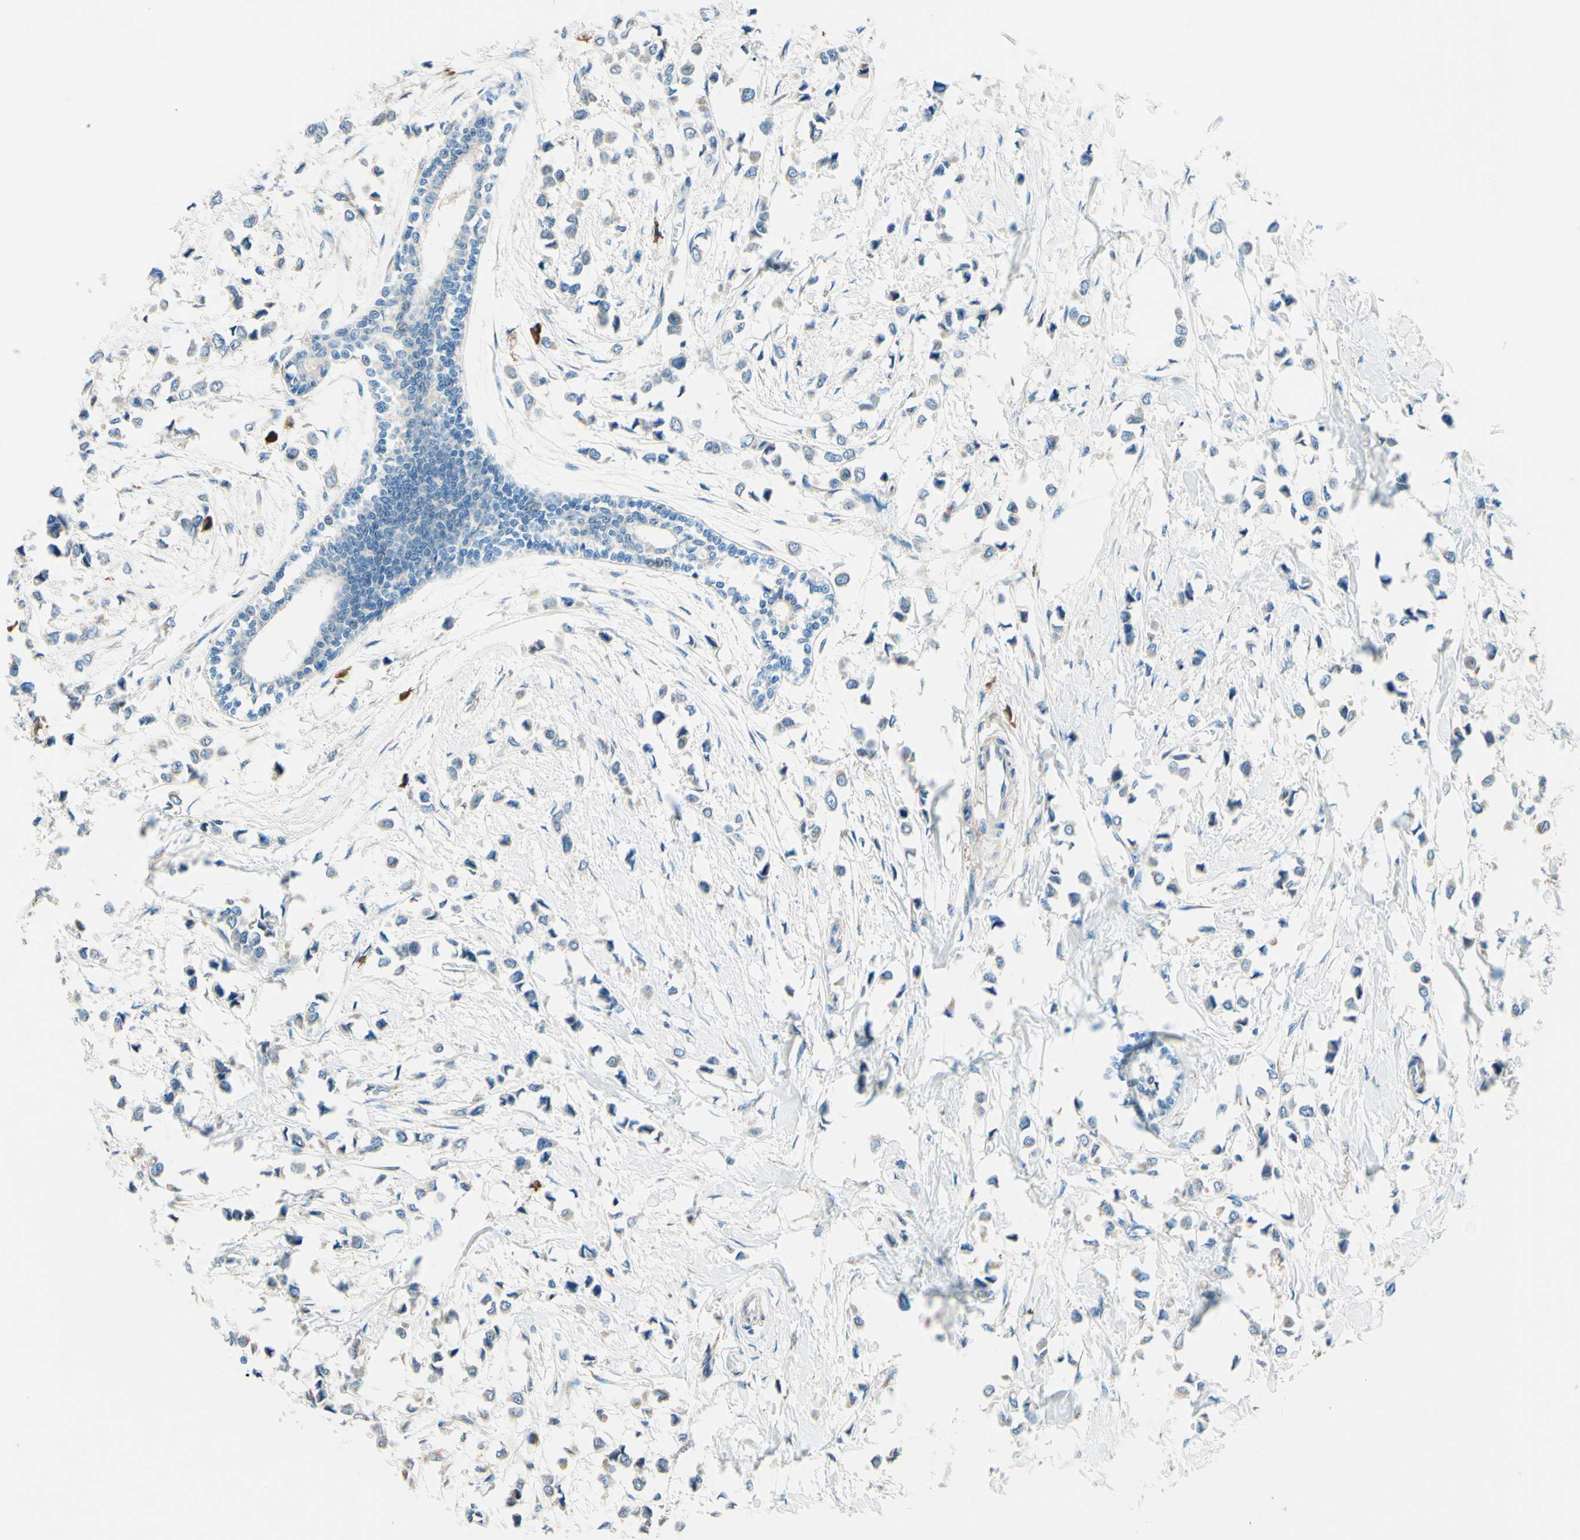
{"staining": {"intensity": "weak", "quantity": "25%-75%", "location": "cytoplasmic/membranous"}, "tissue": "breast cancer", "cell_type": "Tumor cells", "image_type": "cancer", "snomed": [{"axis": "morphology", "description": "Lobular carcinoma"}, {"axis": "topography", "description": "Breast"}], "caption": "The histopathology image exhibits staining of breast cancer, revealing weak cytoplasmic/membranous protein staining (brown color) within tumor cells.", "gene": "PASD1", "patient": {"sex": "female", "age": 51}}